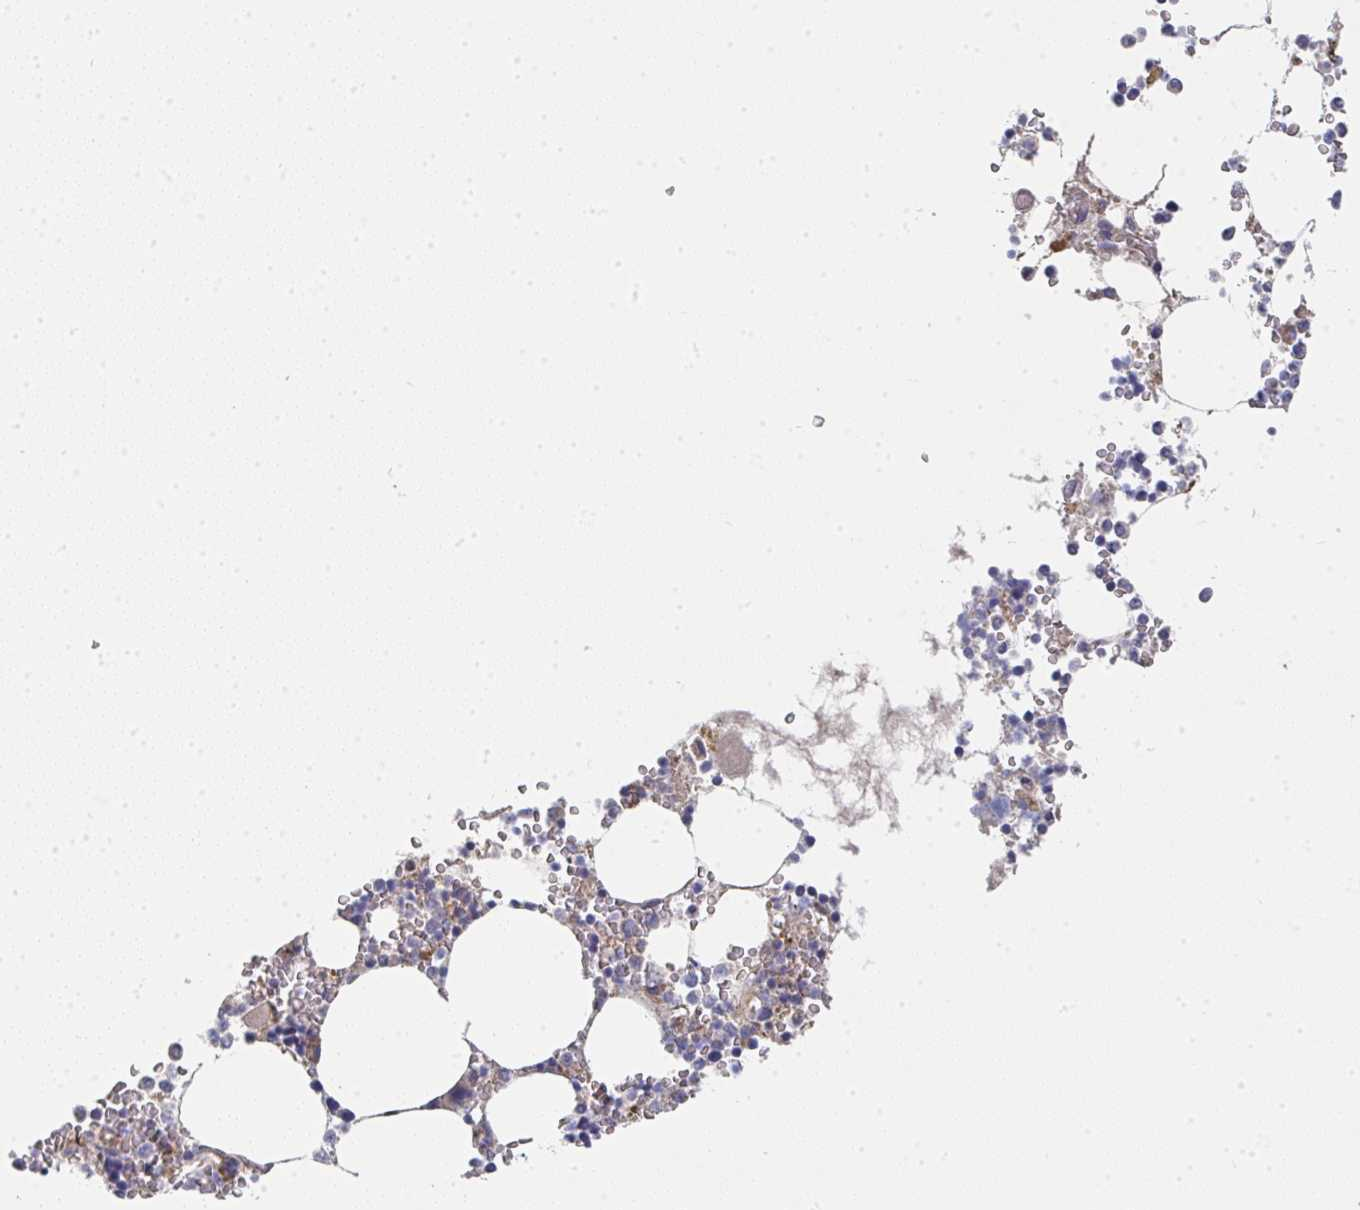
{"staining": {"intensity": "moderate", "quantity": "<25%", "location": "cytoplasmic/membranous,nuclear"}, "tissue": "bone marrow", "cell_type": "Hematopoietic cells", "image_type": "normal", "snomed": [{"axis": "morphology", "description": "Normal tissue, NOS"}, {"axis": "topography", "description": "Bone marrow"}], "caption": "DAB immunohistochemical staining of benign bone marrow displays moderate cytoplasmic/membranous,nuclear protein staining in about <25% of hematopoietic cells.", "gene": "RHEBL1", "patient": {"sex": "male", "age": 64}}